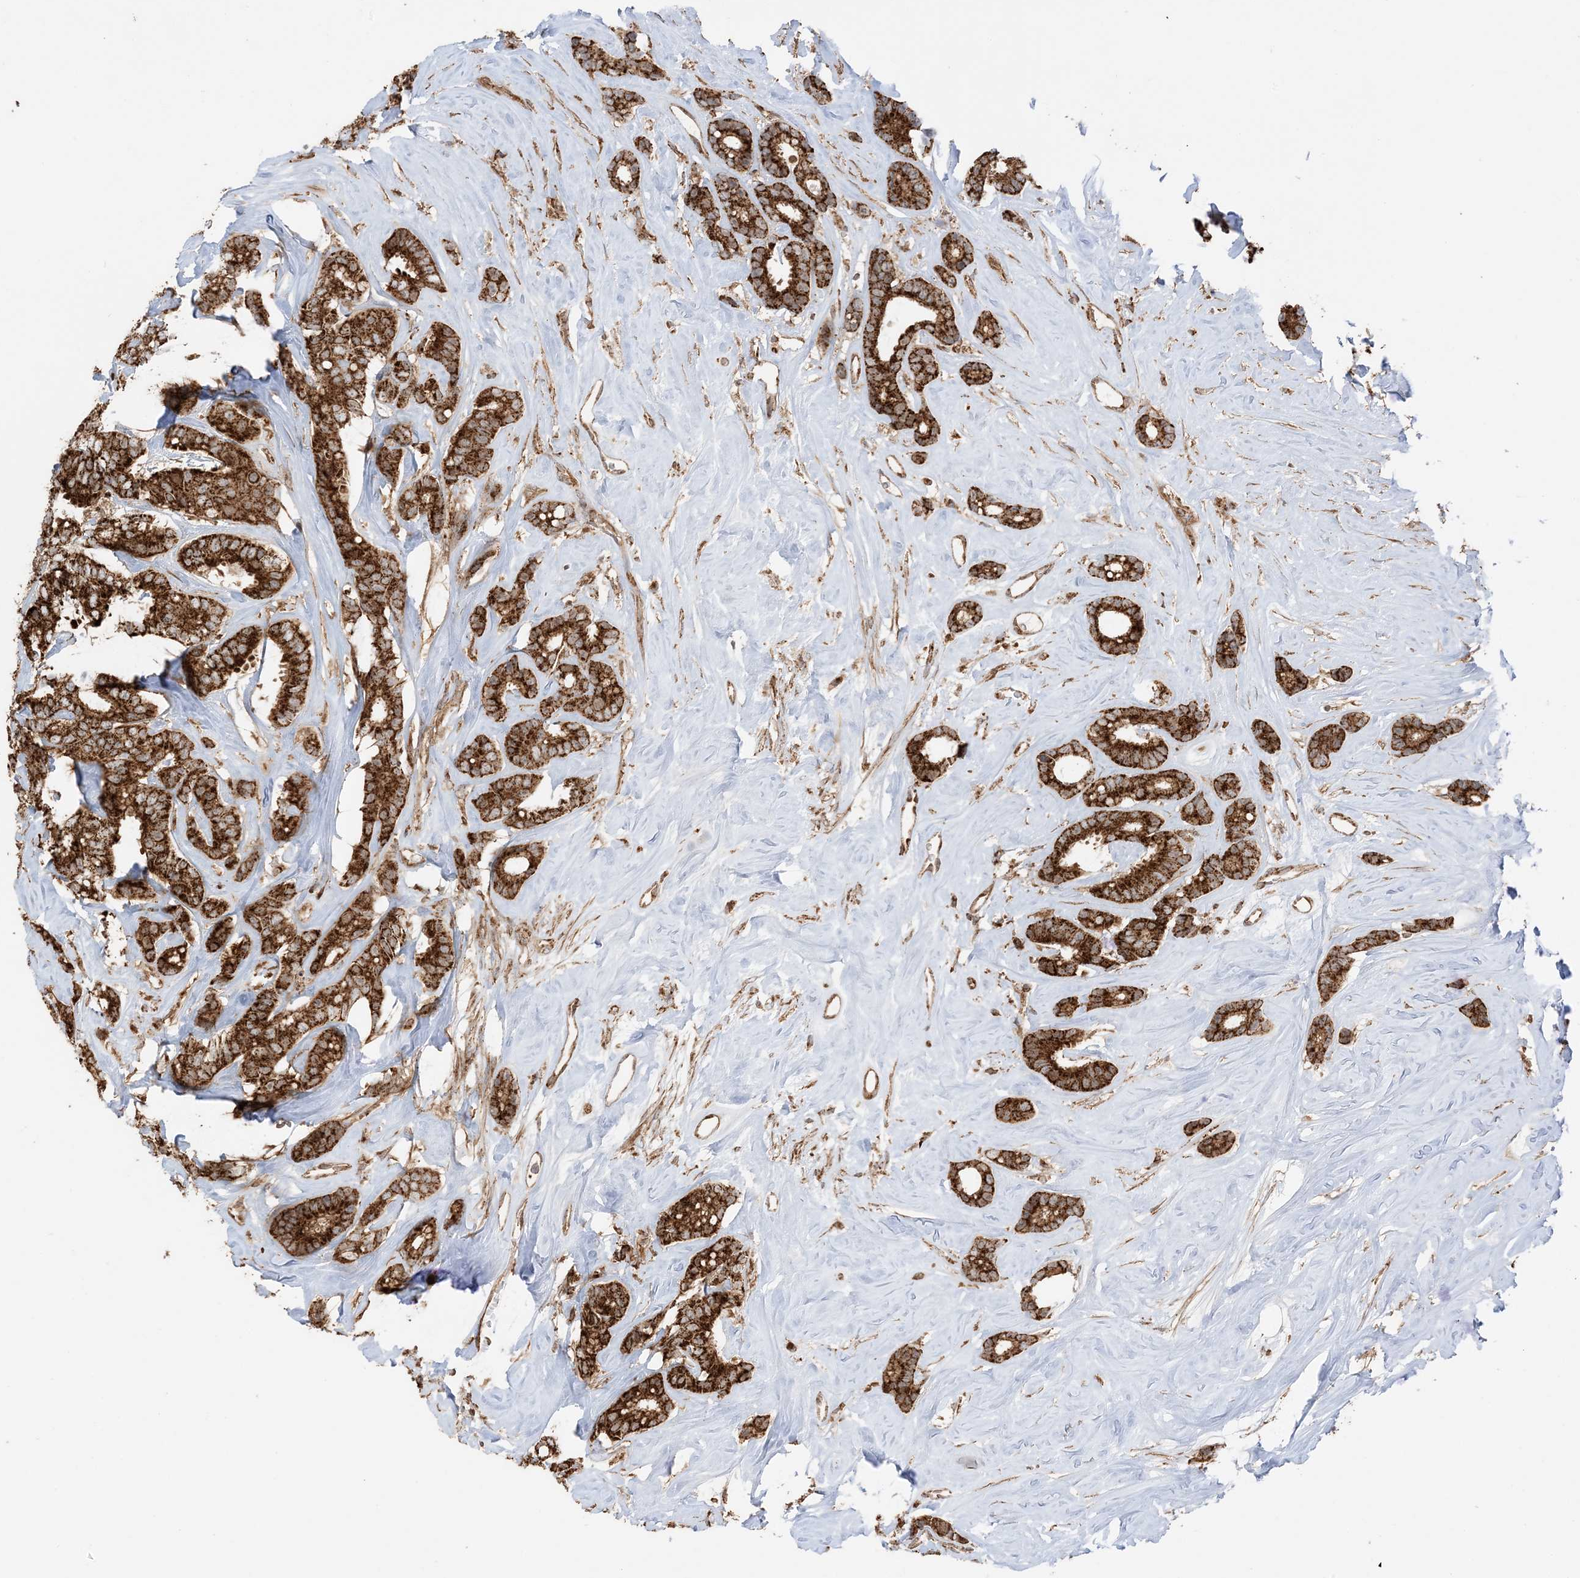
{"staining": {"intensity": "strong", "quantity": ">75%", "location": "cytoplasmic/membranous"}, "tissue": "breast cancer", "cell_type": "Tumor cells", "image_type": "cancer", "snomed": [{"axis": "morphology", "description": "Duct carcinoma"}, {"axis": "topography", "description": "Breast"}], "caption": "Strong cytoplasmic/membranous protein expression is present in about >75% of tumor cells in breast cancer.", "gene": "N4BP3", "patient": {"sex": "female", "age": 87}}